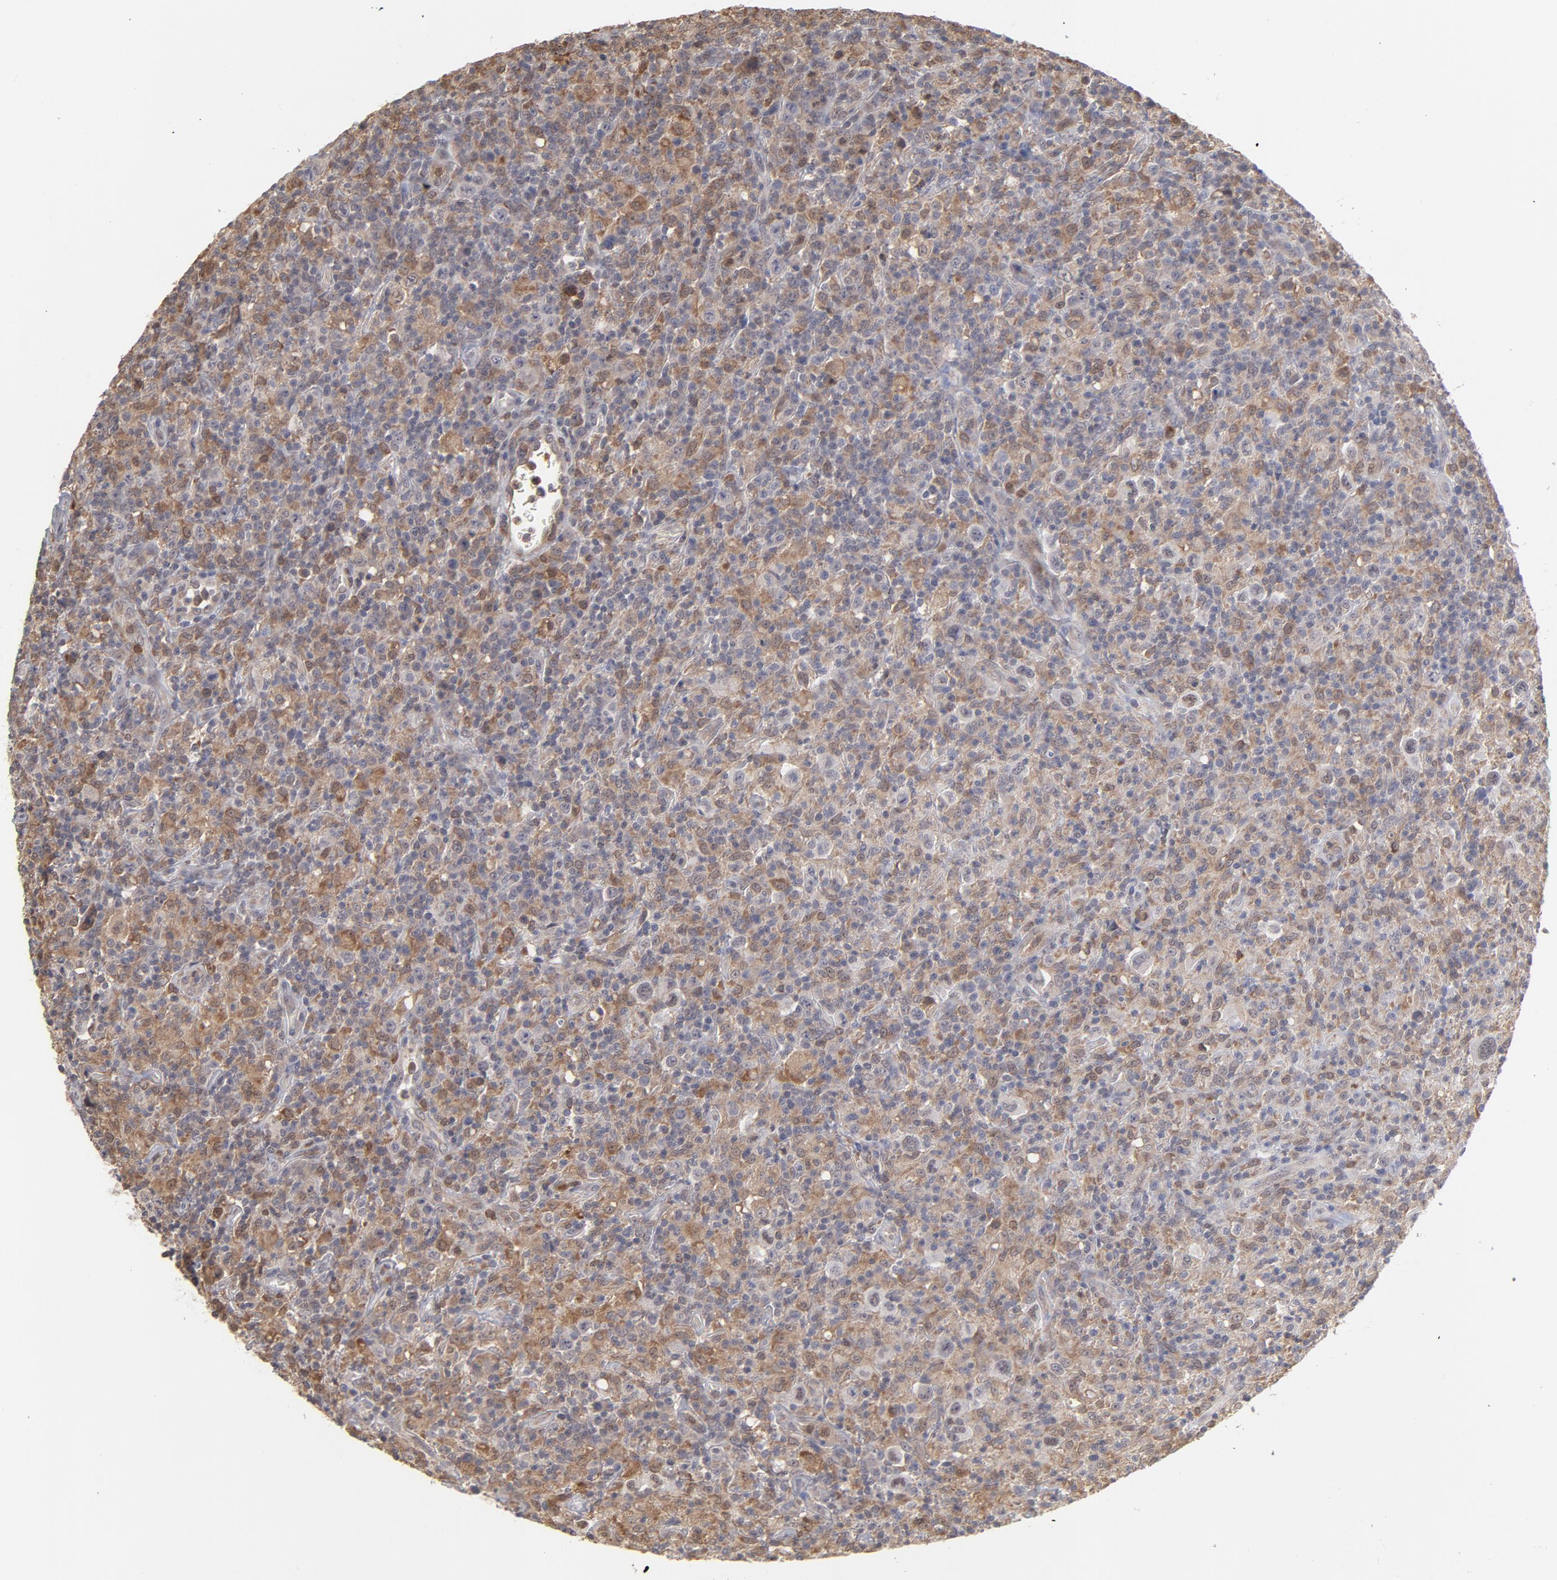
{"staining": {"intensity": "weak", "quantity": "25%-75%", "location": "cytoplasmic/membranous"}, "tissue": "lymphoma", "cell_type": "Tumor cells", "image_type": "cancer", "snomed": [{"axis": "morphology", "description": "Hodgkin's disease, NOS"}, {"axis": "topography", "description": "Lymph node"}], "caption": "Immunohistochemistry micrograph of neoplastic tissue: human Hodgkin's disease stained using immunohistochemistry displays low levels of weak protein expression localized specifically in the cytoplasmic/membranous of tumor cells, appearing as a cytoplasmic/membranous brown color.", "gene": "OAS1", "patient": {"sex": "male", "age": 65}}